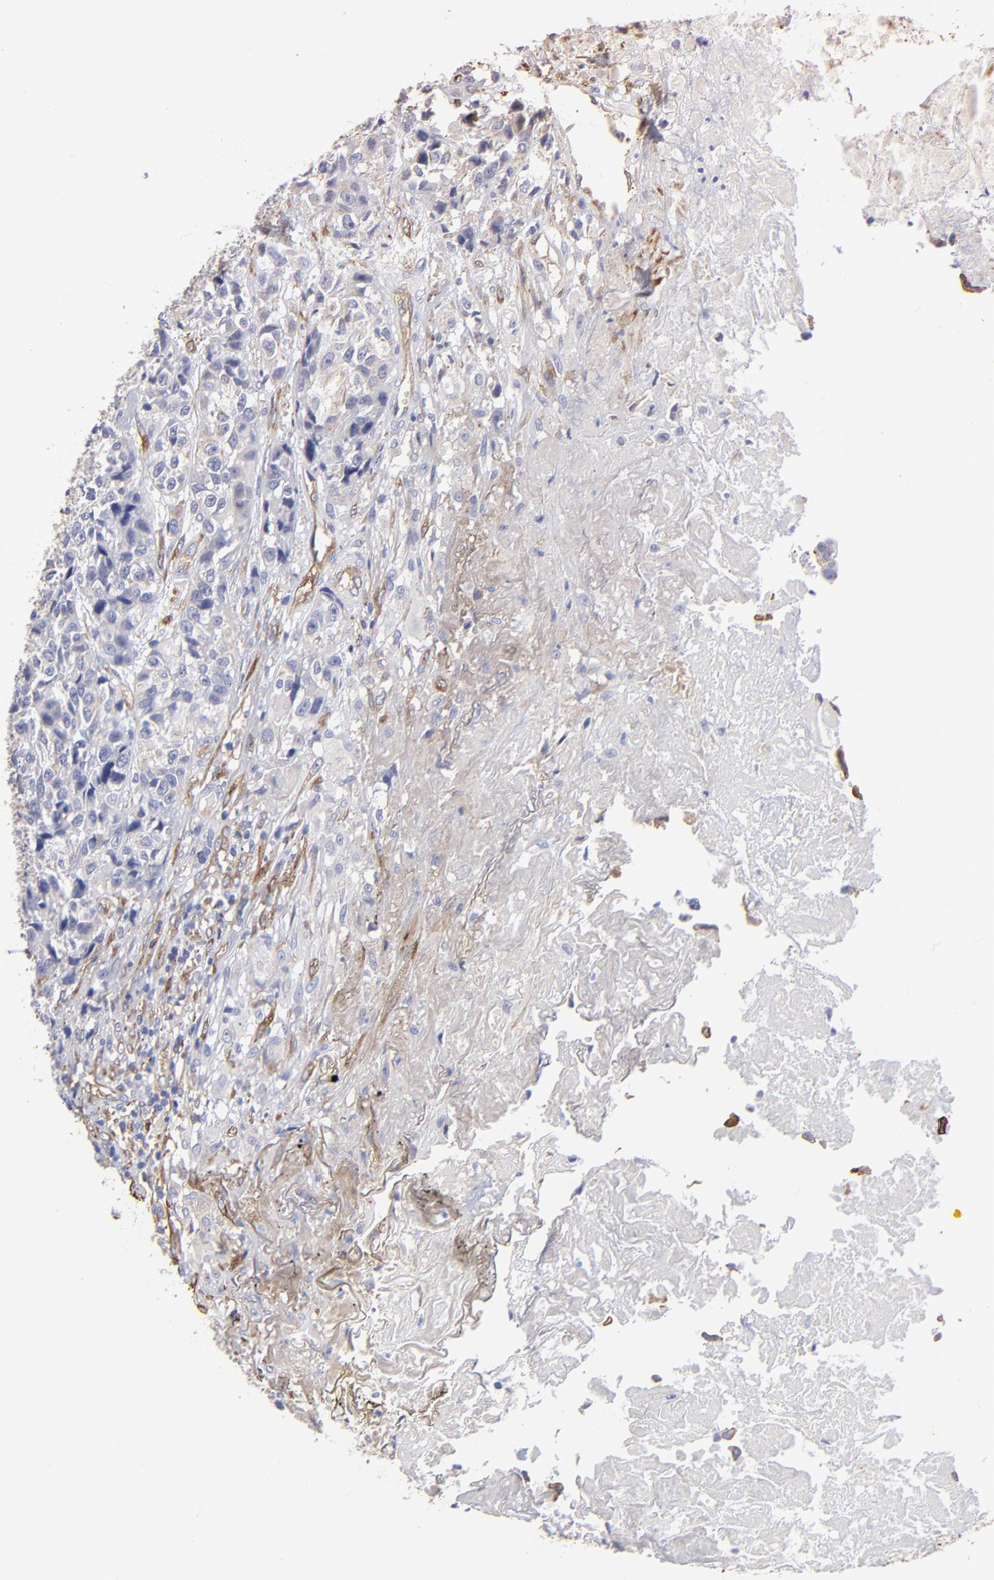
{"staining": {"intensity": "negative", "quantity": "none", "location": "none"}, "tissue": "urothelial cancer", "cell_type": "Tumor cells", "image_type": "cancer", "snomed": [{"axis": "morphology", "description": "Urothelial carcinoma, High grade"}, {"axis": "topography", "description": "Urinary bladder"}], "caption": "Image shows no protein staining in tumor cells of urothelial cancer tissue.", "gene": "CILP", "patient": {"sex": "female", "age": 81}}